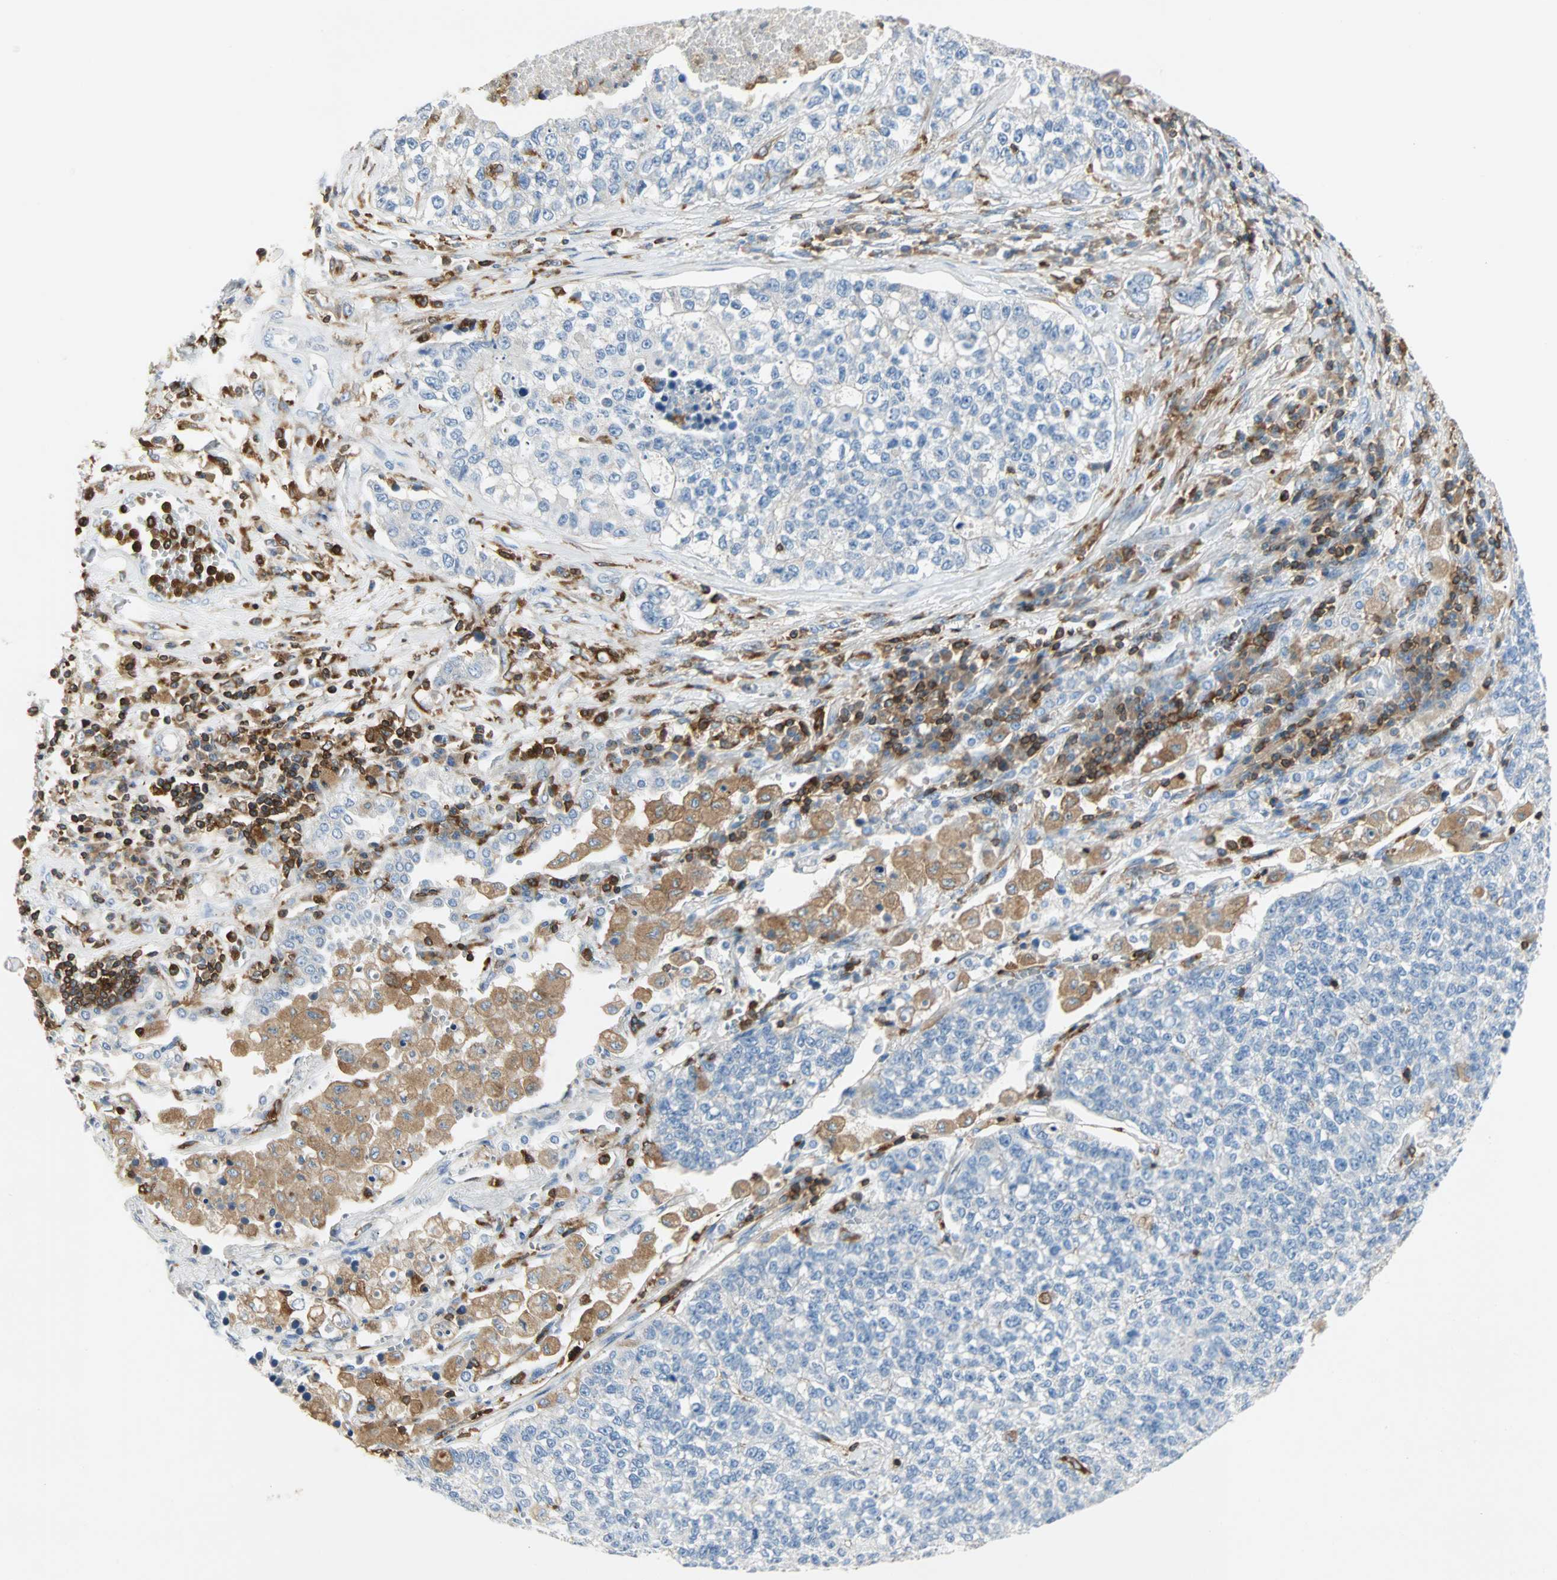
{"staining": {"intensity": "negative", "quantity": "none", "location": "none"}, "tissue": "lung cancer", "cell_type": "Tumor cells", "image_type": "cancer", "snomed": [{"axis": "morphology", "description": "Adenocarcinoma, NOS"}, {"axis": "topography", "description": "Lung"}], "caption": "A high-resolution image shows IHC staining of lung cancer, which reveals no significant staining in tumor cells.", "gene": "FMNL1", "patient": {"sex": "male", "age": 49}}